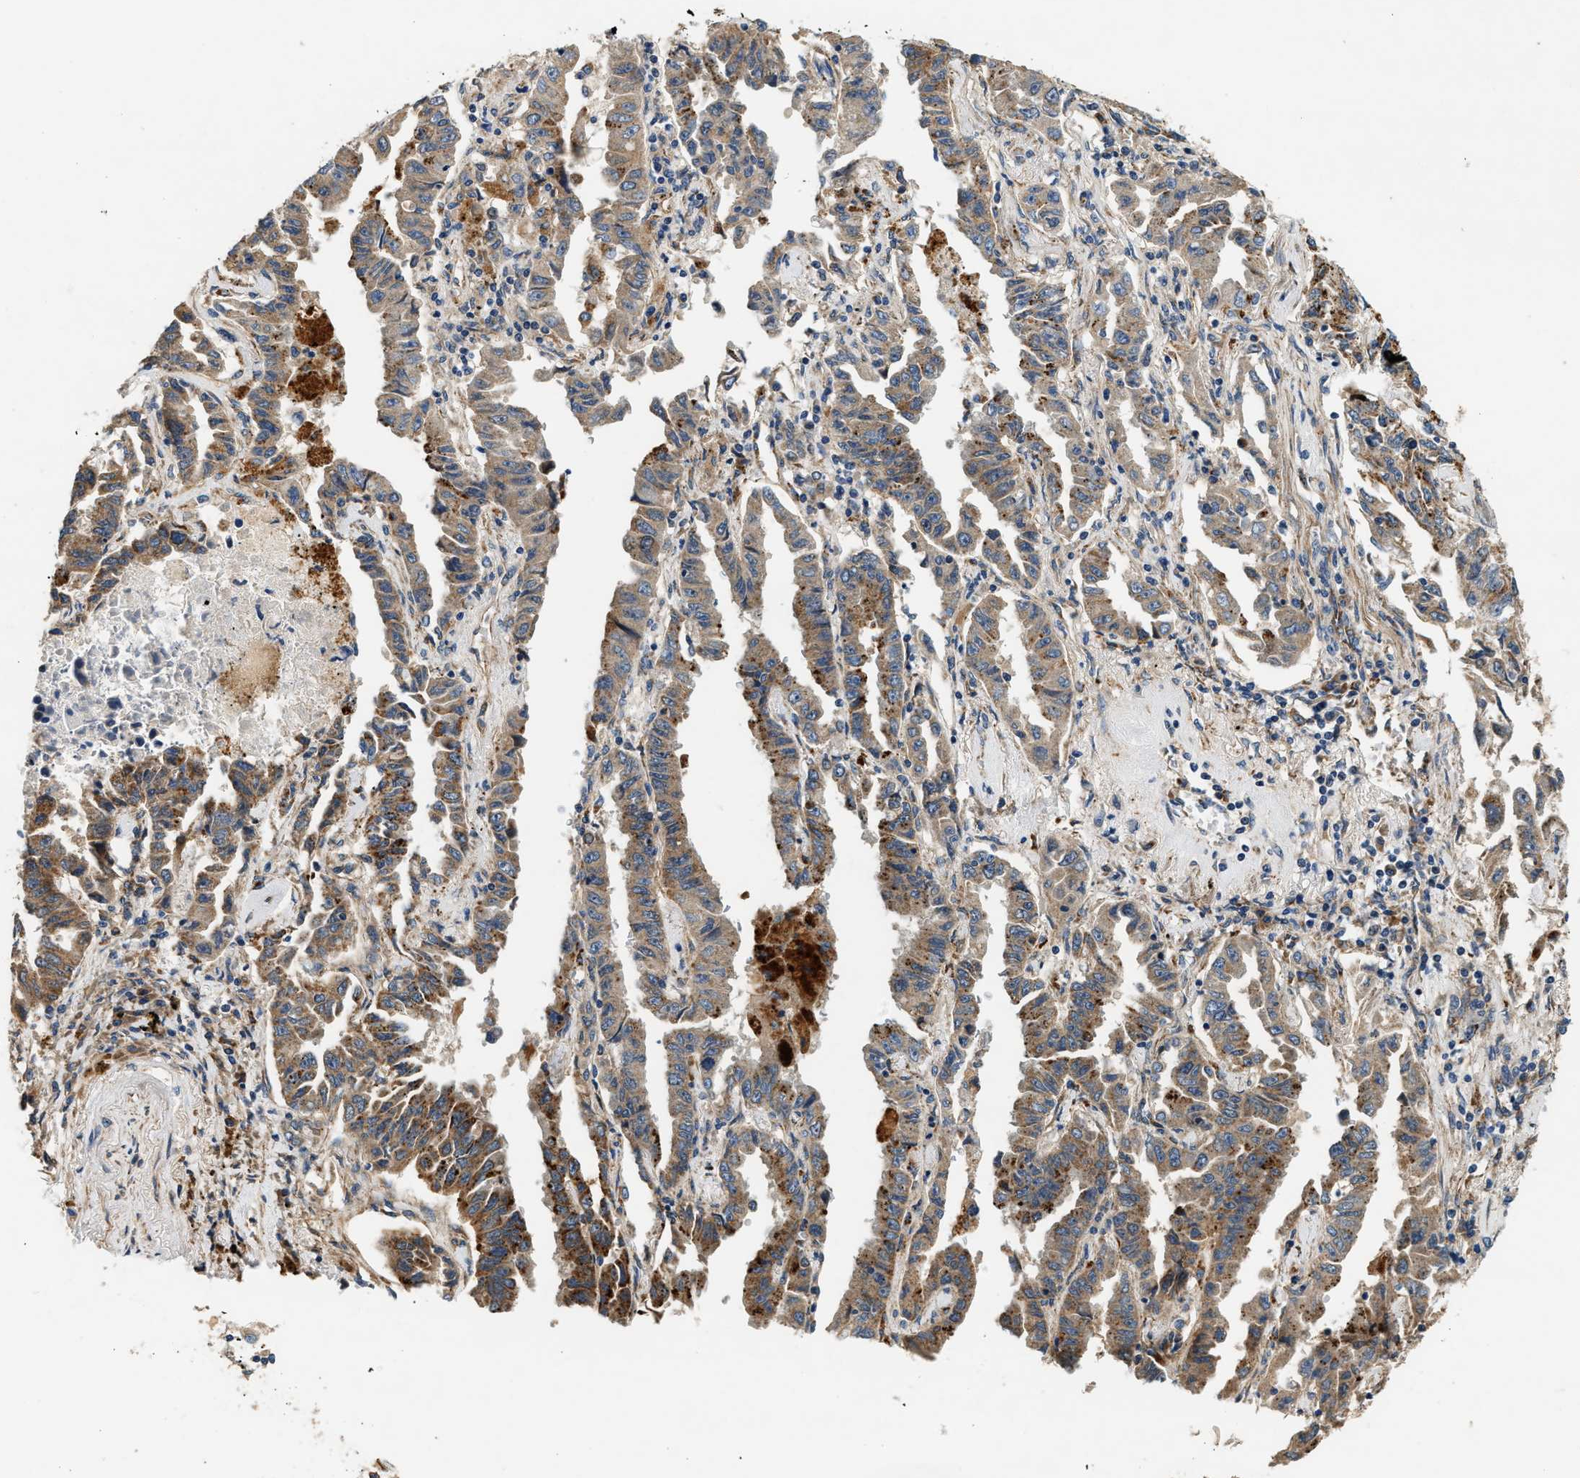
{"staining": {"intensity": "moderate", "quantity": ">75%", "location": "cytoplasmic/membranous"}, "tissue": "lung cancer", "cell_type": "Tumor cells", "image_type": "cancer", "snomed": [{"axis": "morphology", "description": "Adenocarcinoma, NOS"}, {"axis": "topography", "description": "Lung"}], "caption": "A brown stain highlights moderate cytoplasmic/membranous positivity of a protein in lung adenocarcinoma tumor cells.", "gene": "DUSP10", "patient": {"sex": "female", "age": 51}}